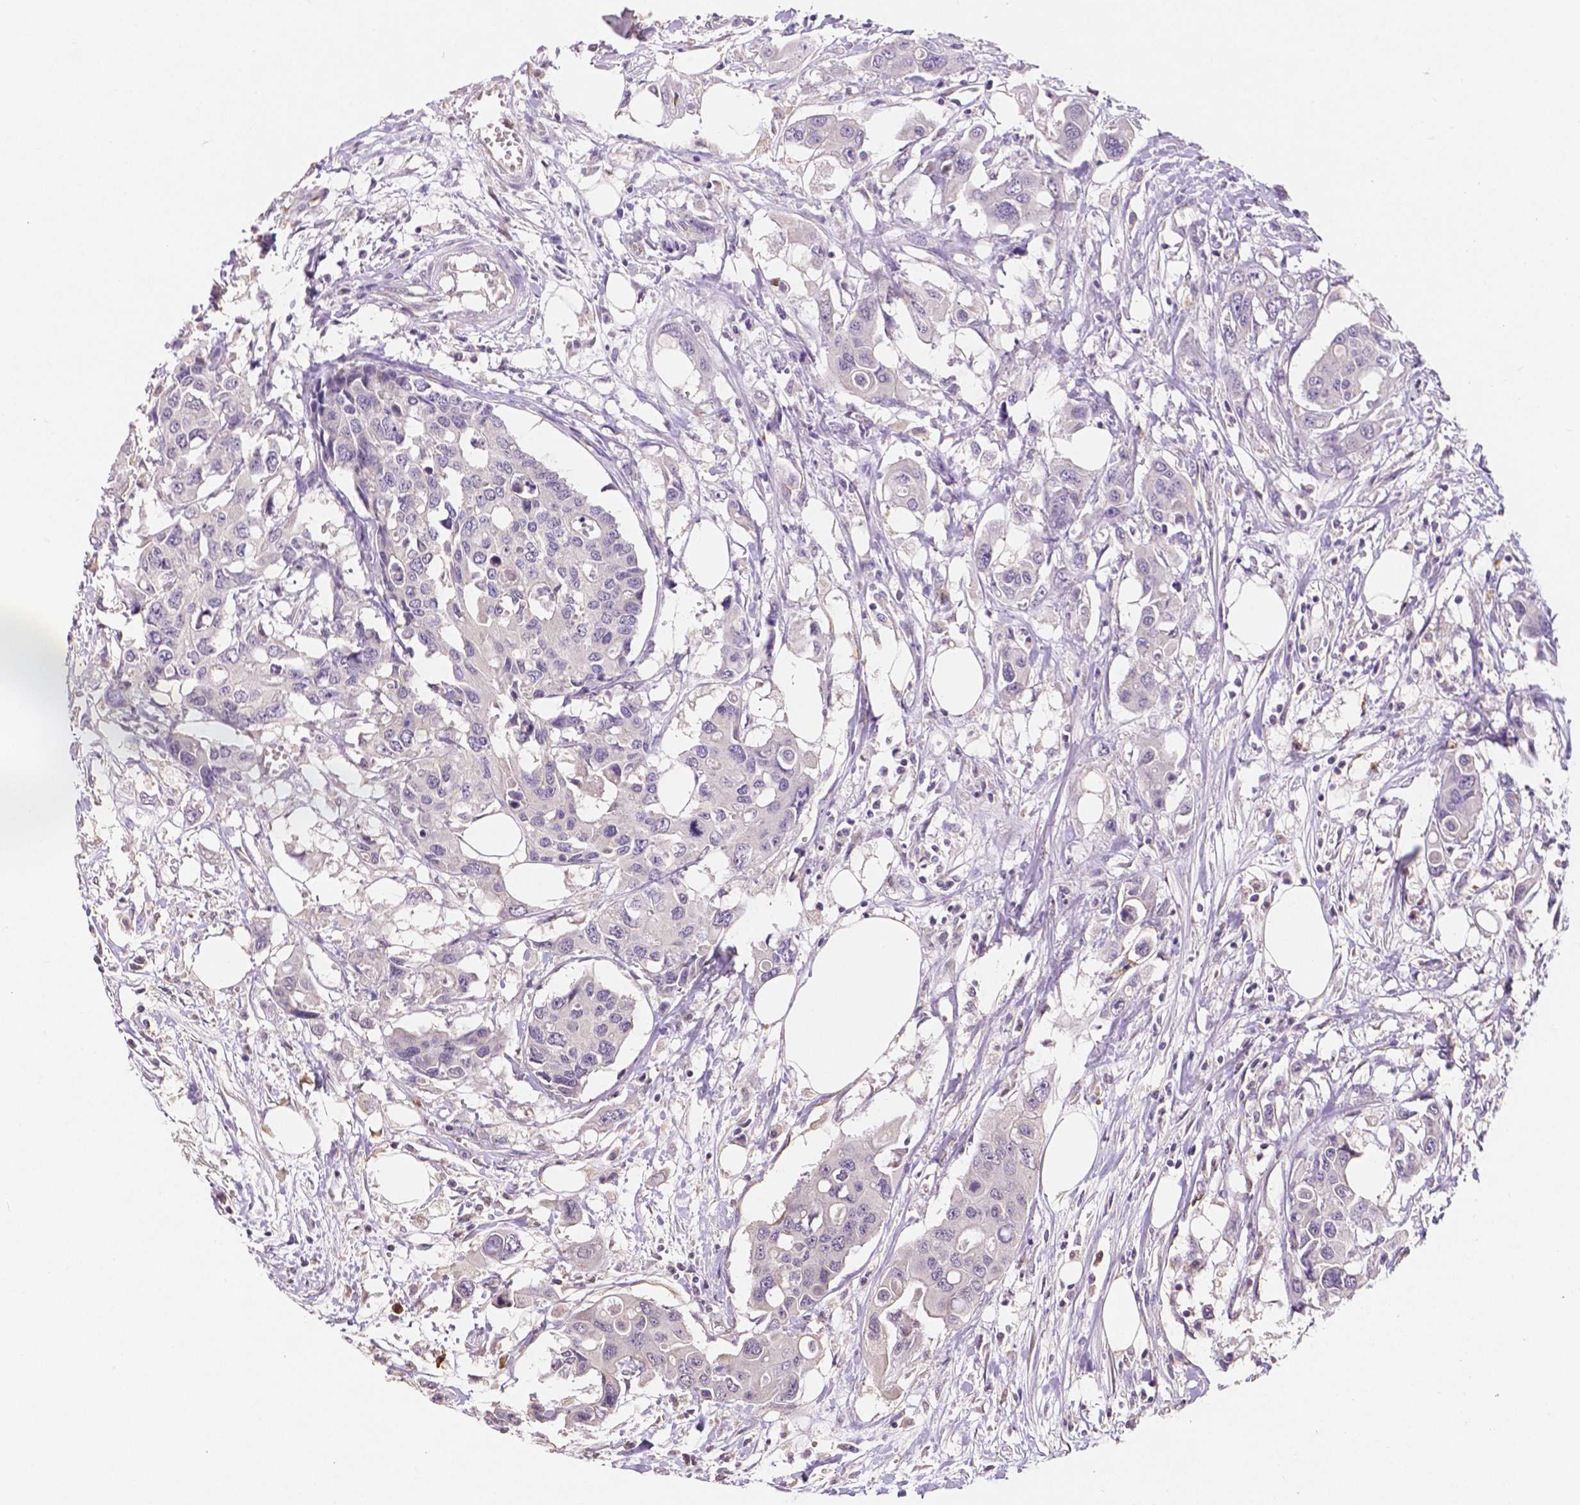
{"staining": {"intensity": "negative", "quantity": "none", "location": "none"}, "tissue": "colorectal cancer", "cell_type": "Tumor cells", "image_type": "cancer", "snomed": [{"axis": "morphology", "description": "Adenocarcinoma, NOS"}, {"axis": "topography", "description": "Colon"}], "caption": "Immunohistochemistry (IHC) of human adenocarcinoma (colorectal) demonstrates no staining in tumor cells.", "gene": "ELAVL2", "patient": {"sex": "male", "age": 77}}